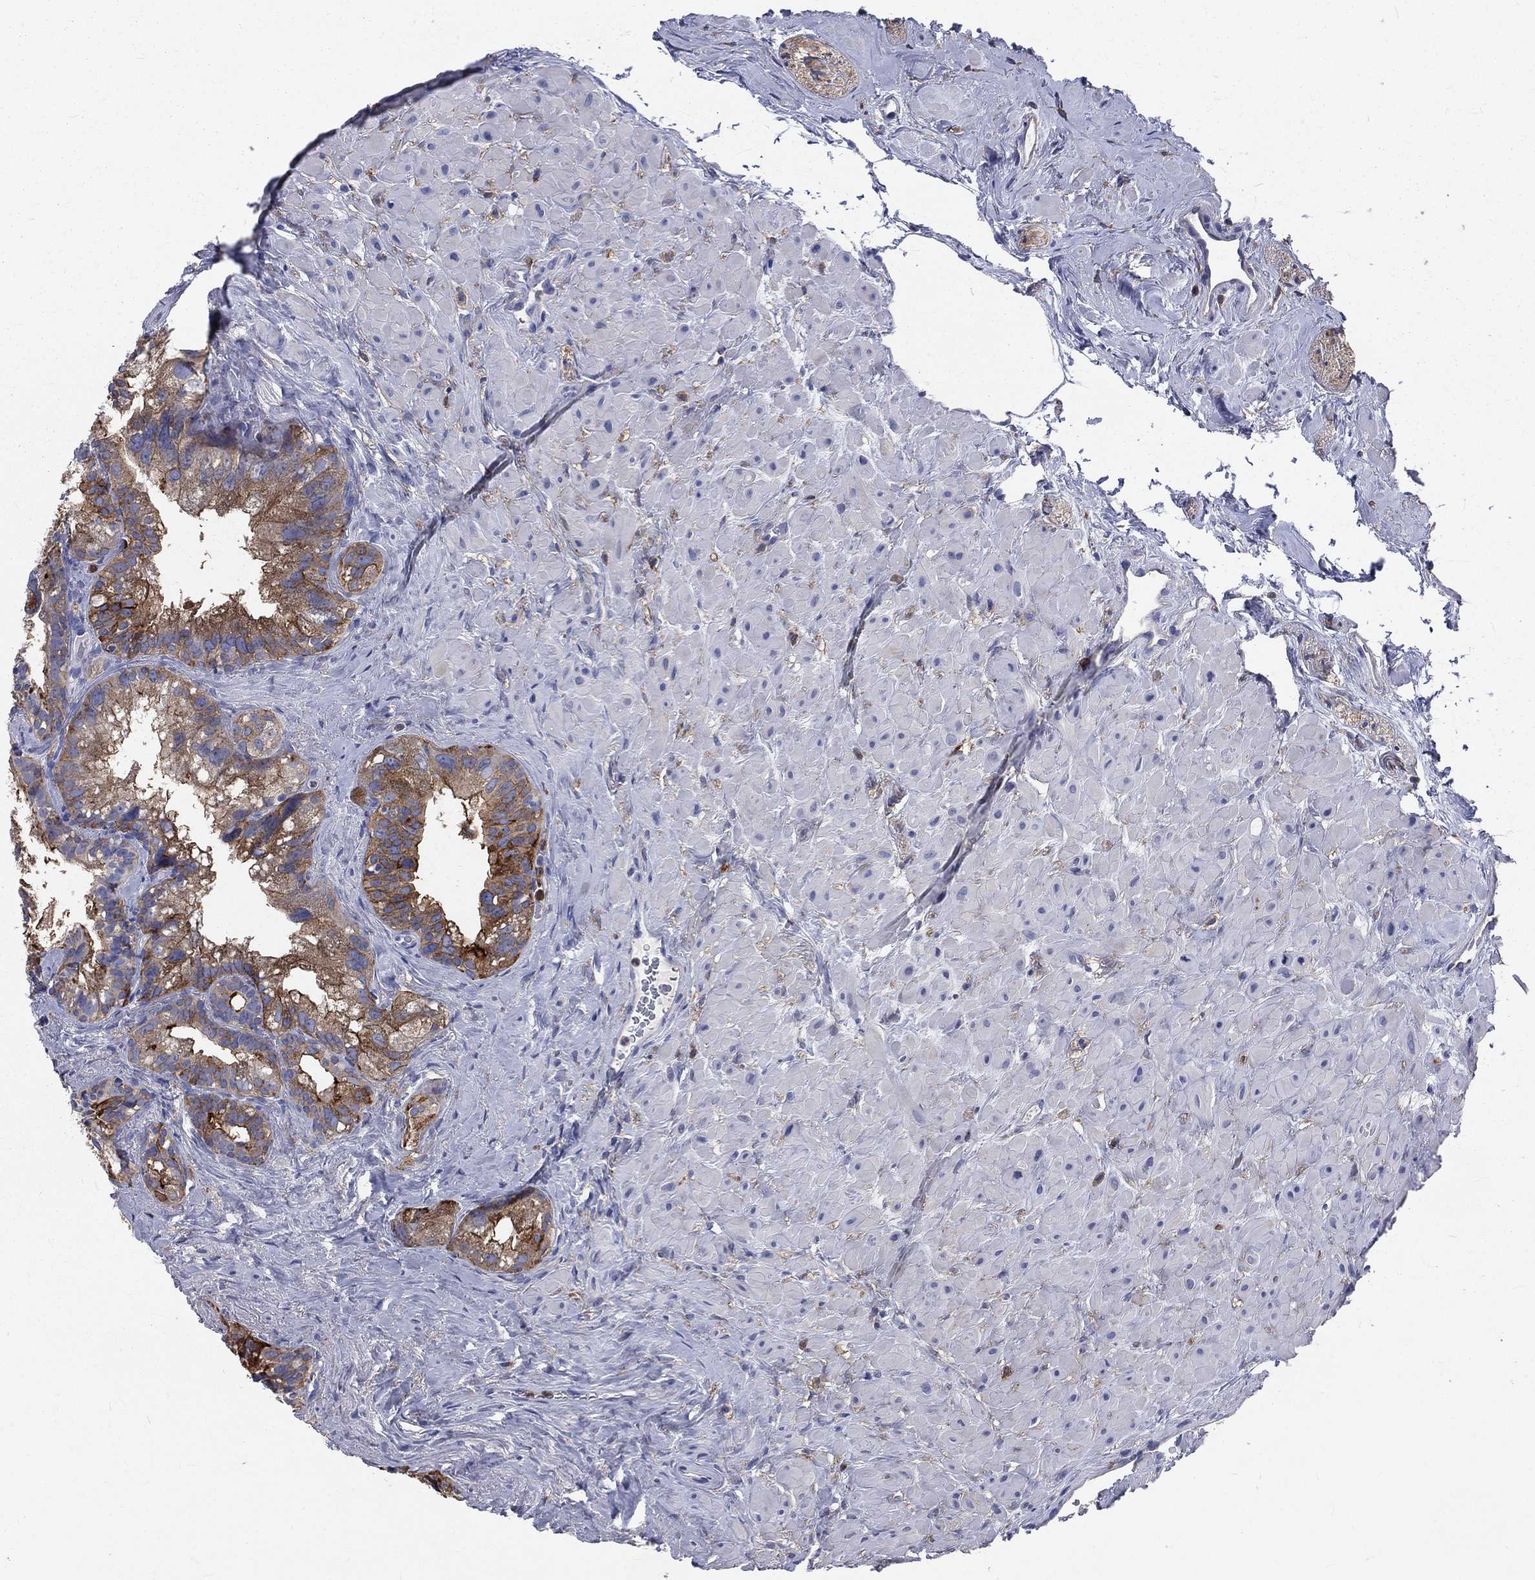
{"staining": {"intensity": "strong", "quantity": "<25%", "location": "cytoplasmic/membranous"}, "tissue": "seminal vesicle", "cell_type": "Glandular cells", "image_type": "normal", "snomed": [{"axis": "morphology", "description": "Normal tissue, NOS"}, {"axis": "topography", "description": "Seminal veicle"}], "caption": "Seminal vesicle stained with DAB immunohistochemistry exhibits medium levels of strong cytoplasmic/membranous positivity in about <25% of glandular cells.", "gene": "BASP1", "patient": {"sex": "male", "age": 72}}